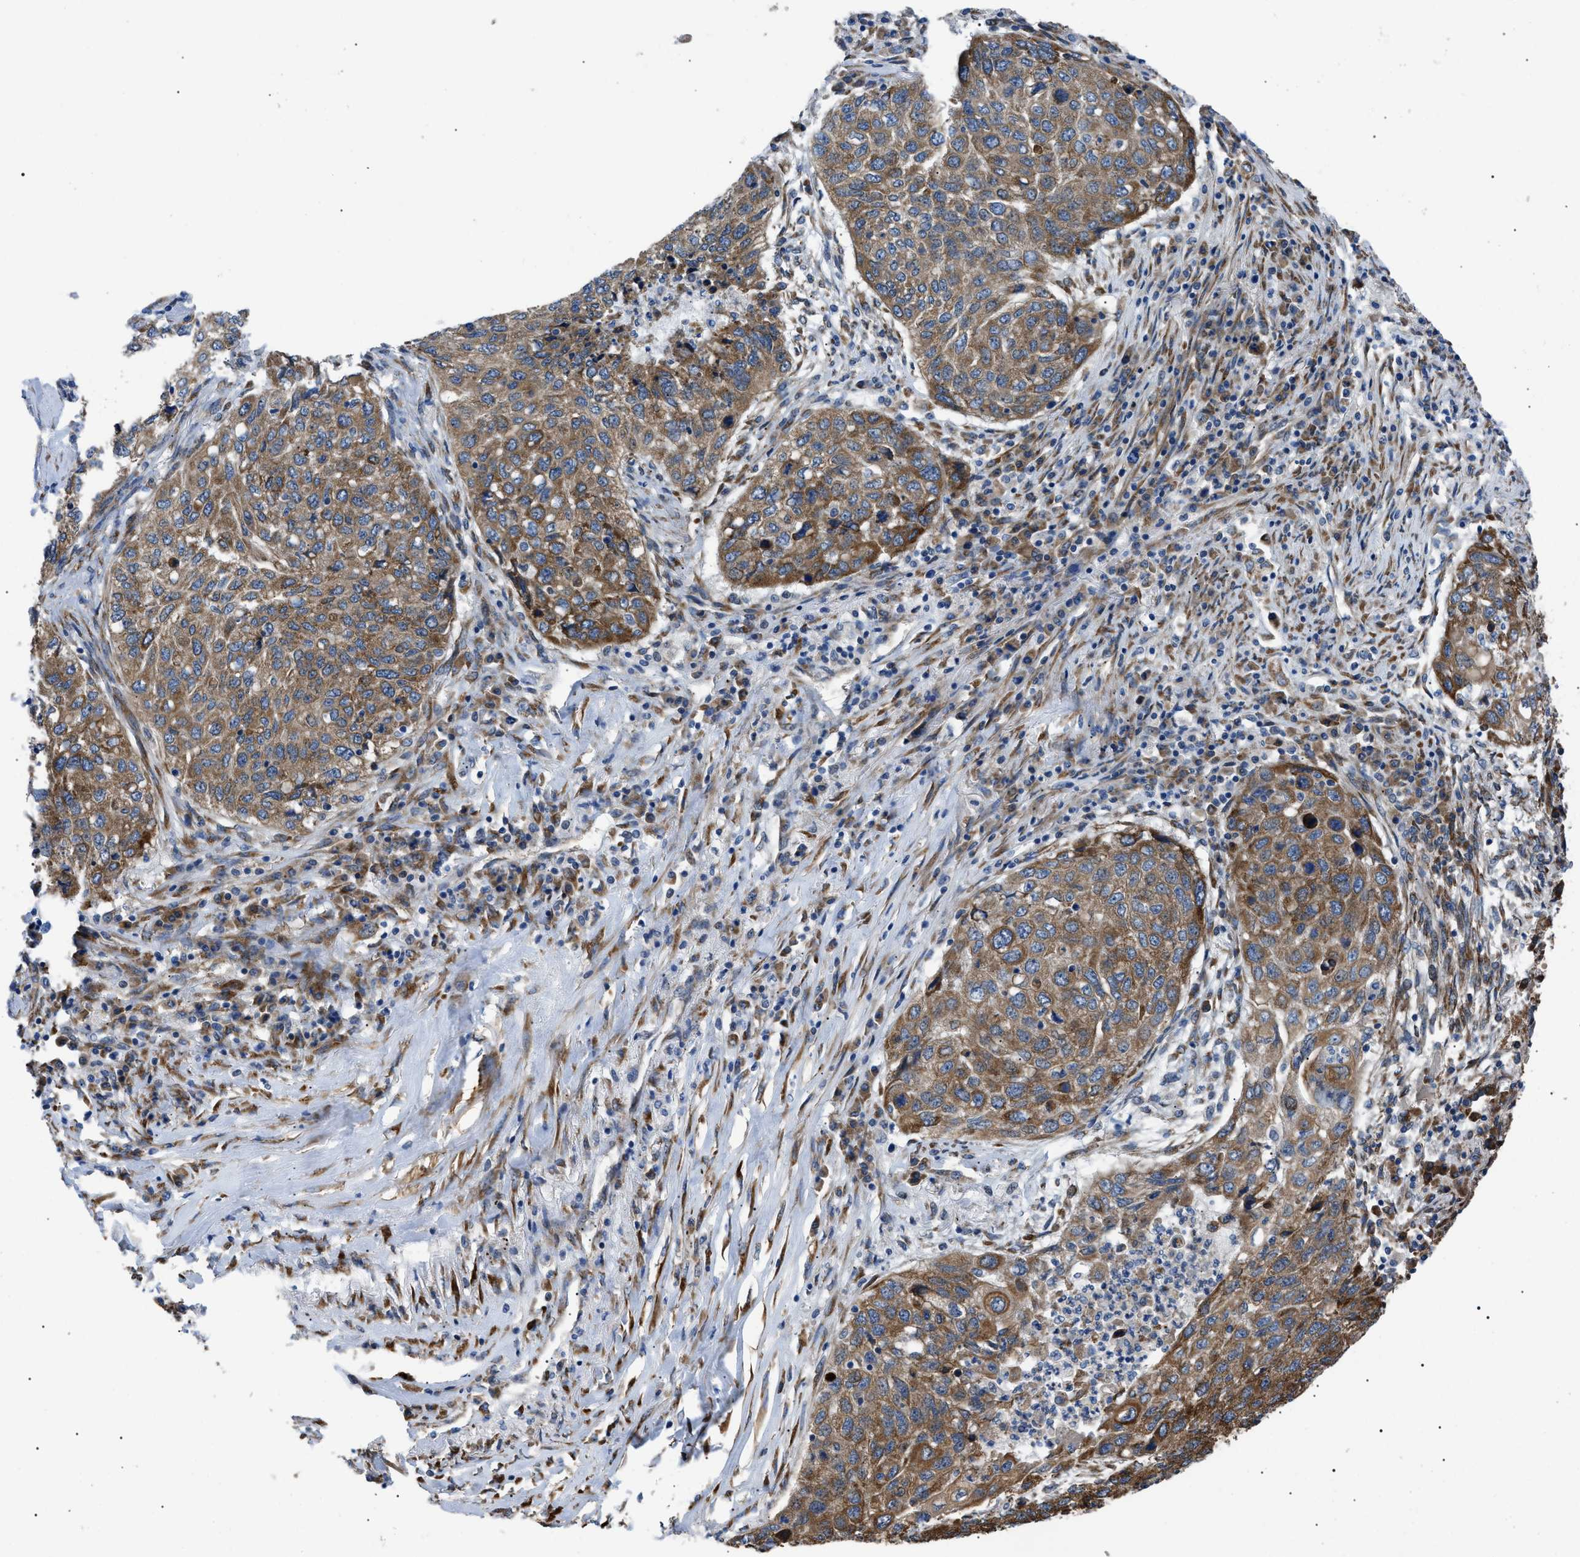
{"staining": {"intensity": "moderate", "quantity": ">75%", "location": "cytoplasmic/membranous"}, "tissue": "lung cancer", "cell_type": "Tumor cells", "image_type": "cancer", "snomed": [{"axis": "morphology", "description": "Squamous cell carcinoma, NOS"}, {"axis": "topography", "description": "Lung"}], "caption": "The histopathology image demonstrates a brown stain indicating the presence of a protein in the cytoplasmic/membranous of tumor cells in lung squamous cell carcinoma. Using DAB (brown) and hematoxylin (blue) stains, captured at high magnification using brightfield microscopy.", "gene": "MYO10", "patient": {"sex": "female", "age": 63}}